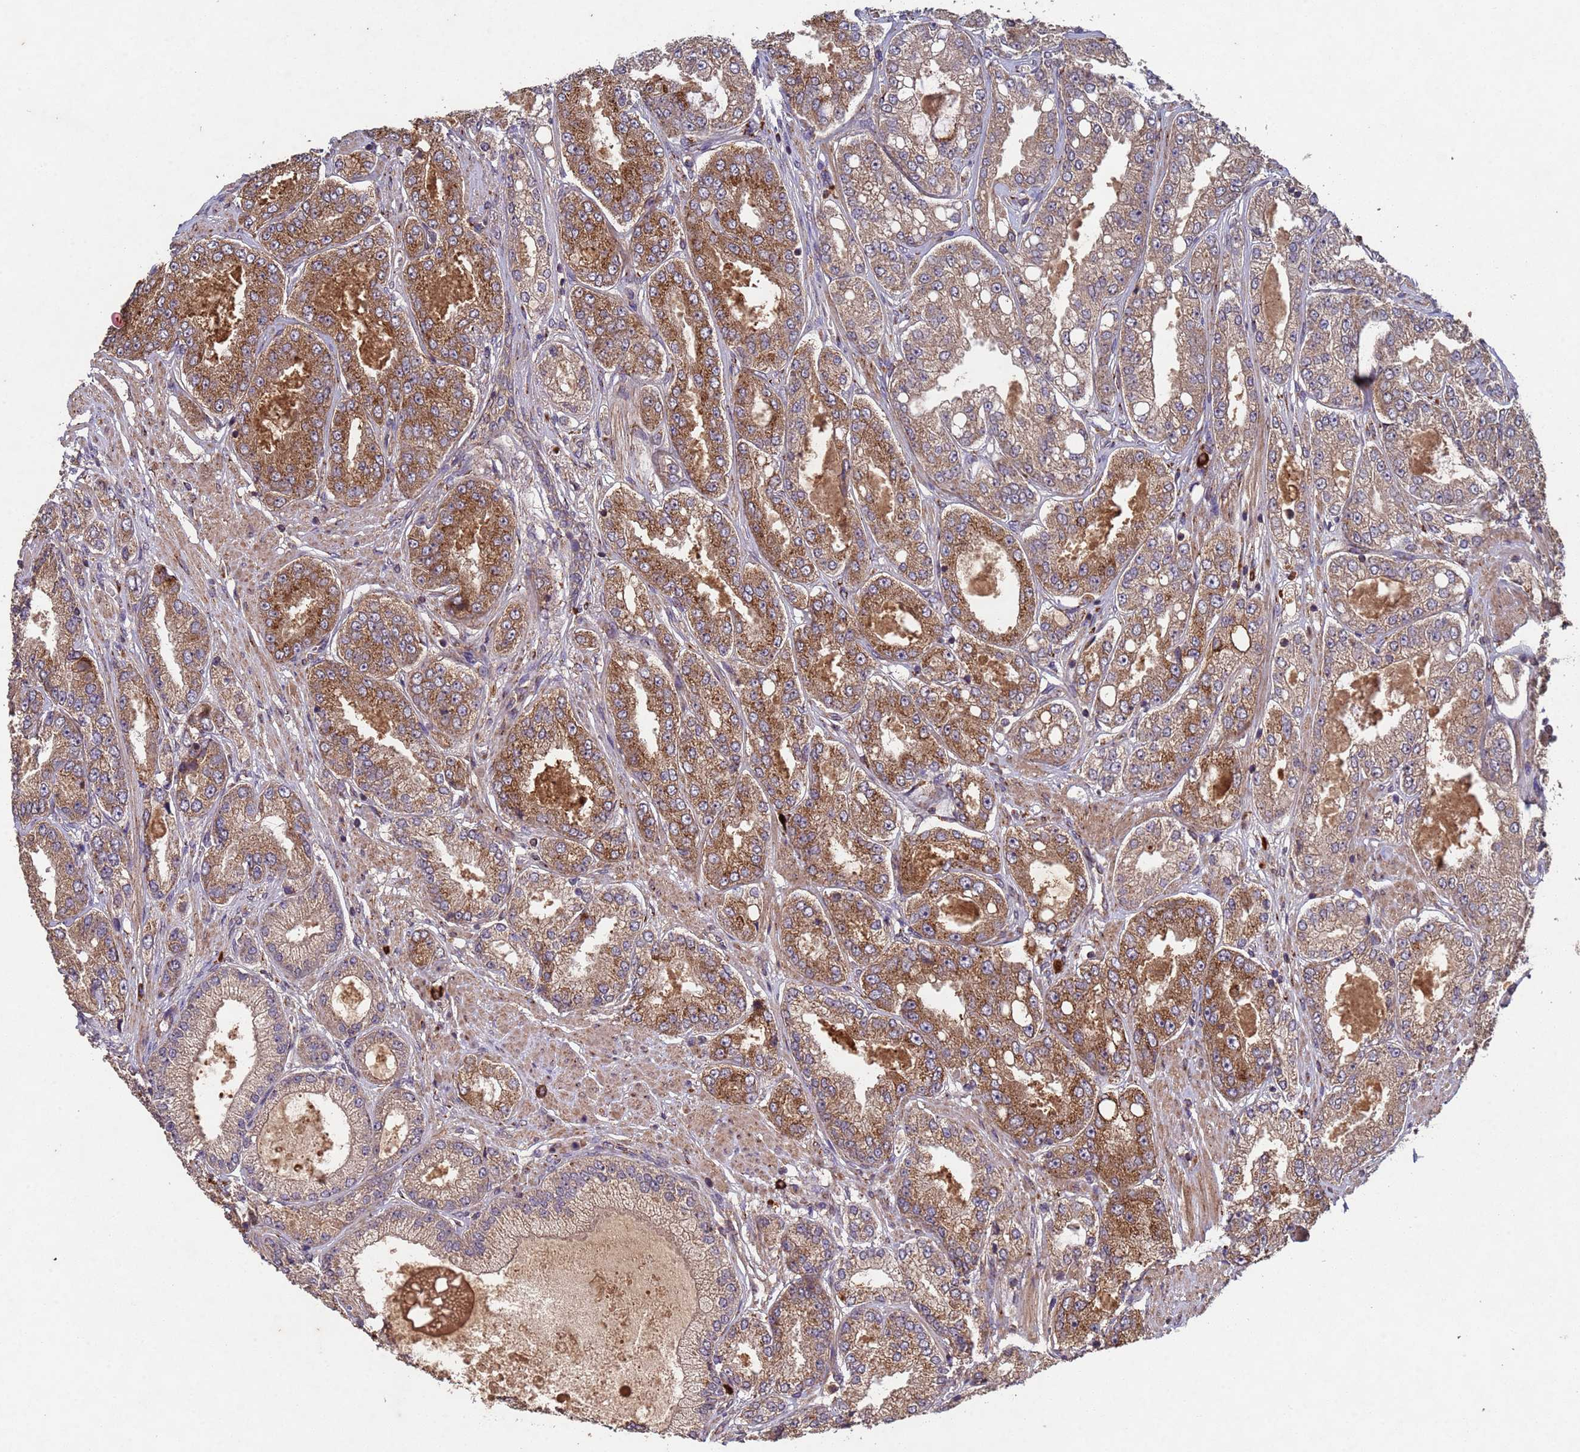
{"staining": {"intensity": "strong", "quantity": "25%-75%", "location": "cytoplasmic/membranous"}, "tissue": "prostate cancer", "cell_type": "Tumor cells", "image_type": "cancer", "snomed": [{"axis": "morphology", "description": "Adenocarcinoma, High grade"}, {"axis": "topography", "description": "Prostate"}], "caption": "Prostate cancer (adenocarcinoma (high-grade)) tissue reveals strong cytoplasmic/membranous expression in approximately 25%-75% of tumor cells Immunohistochemistry stains the protein in brown and the nuclei are stained blue.", "gene": "FASTKD1", "patient": {"sex": "male", "age": 71}}